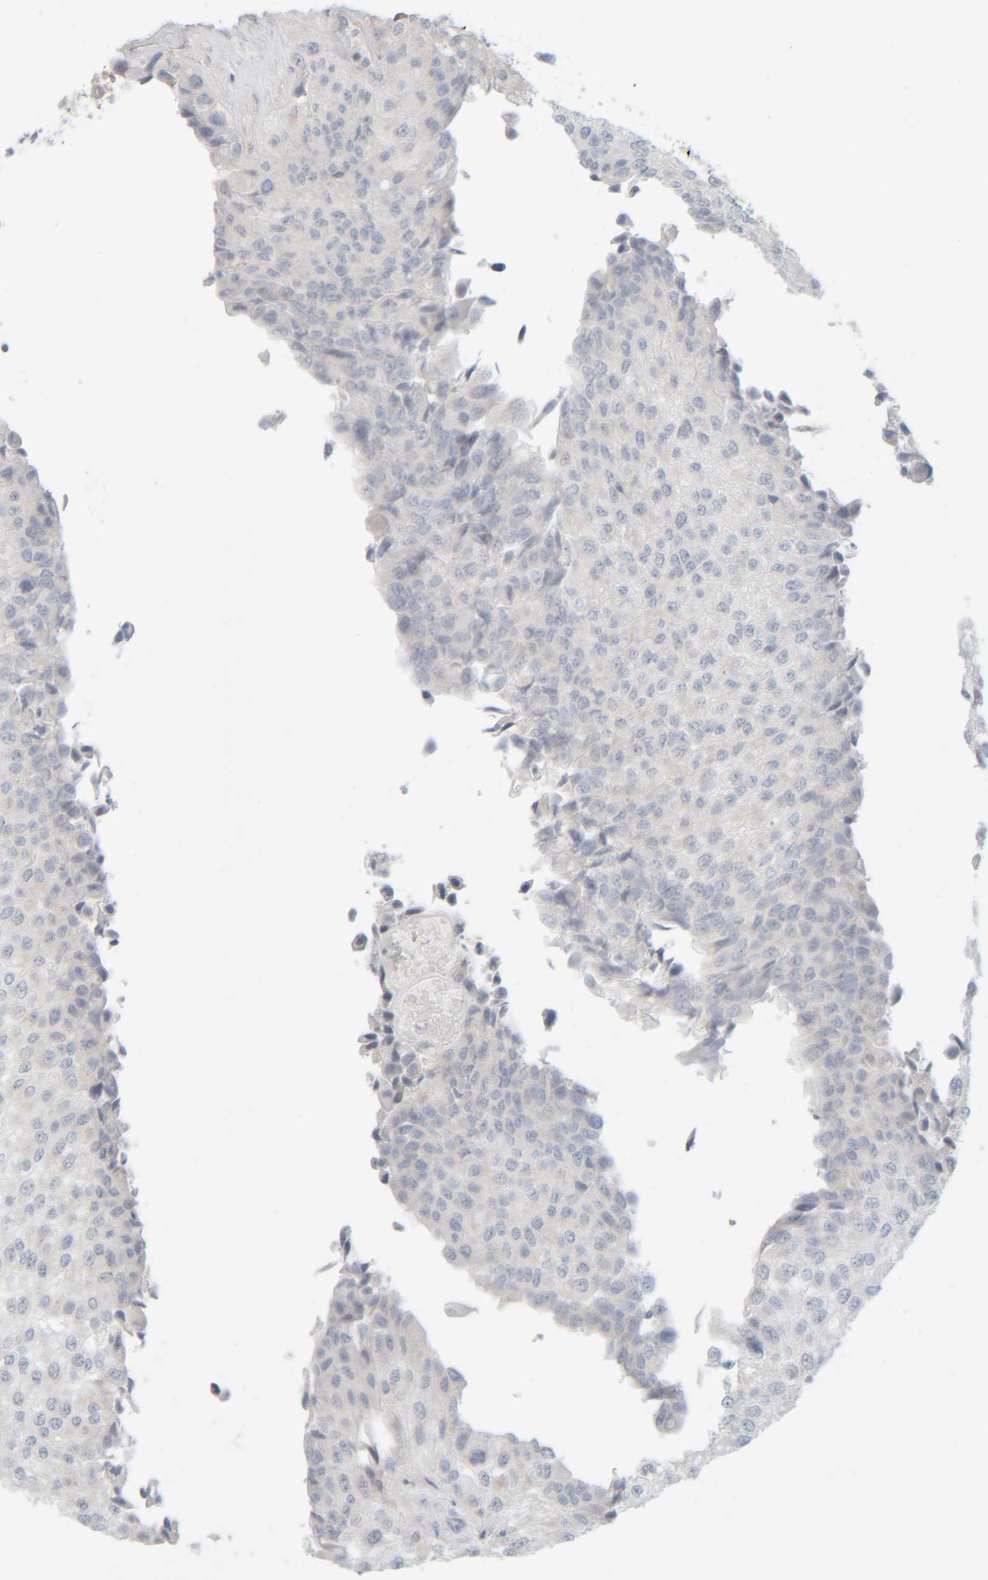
{"staining": {"intensity": "negative", "quantity": "none", "location": "none"}, "tissue": "urothelial cancer", "cell_type": "Tumor cells", "image_type": "cancer", "snomed": [{"axis": "morphology", "description": "Urothelial carcinoma, High grade"}, {"axis": "topography", "description": "Kidney"}, {"axis": "topography", "description": "Urinary bladder"}], "caption": "The immunohistochemistry (IHC) micrograph has no significant expression in tumor cells of high-grade urothelial carcinoma tissue.", "gene": "RIDA", "patient": {"sex": "male", "age": 77}}